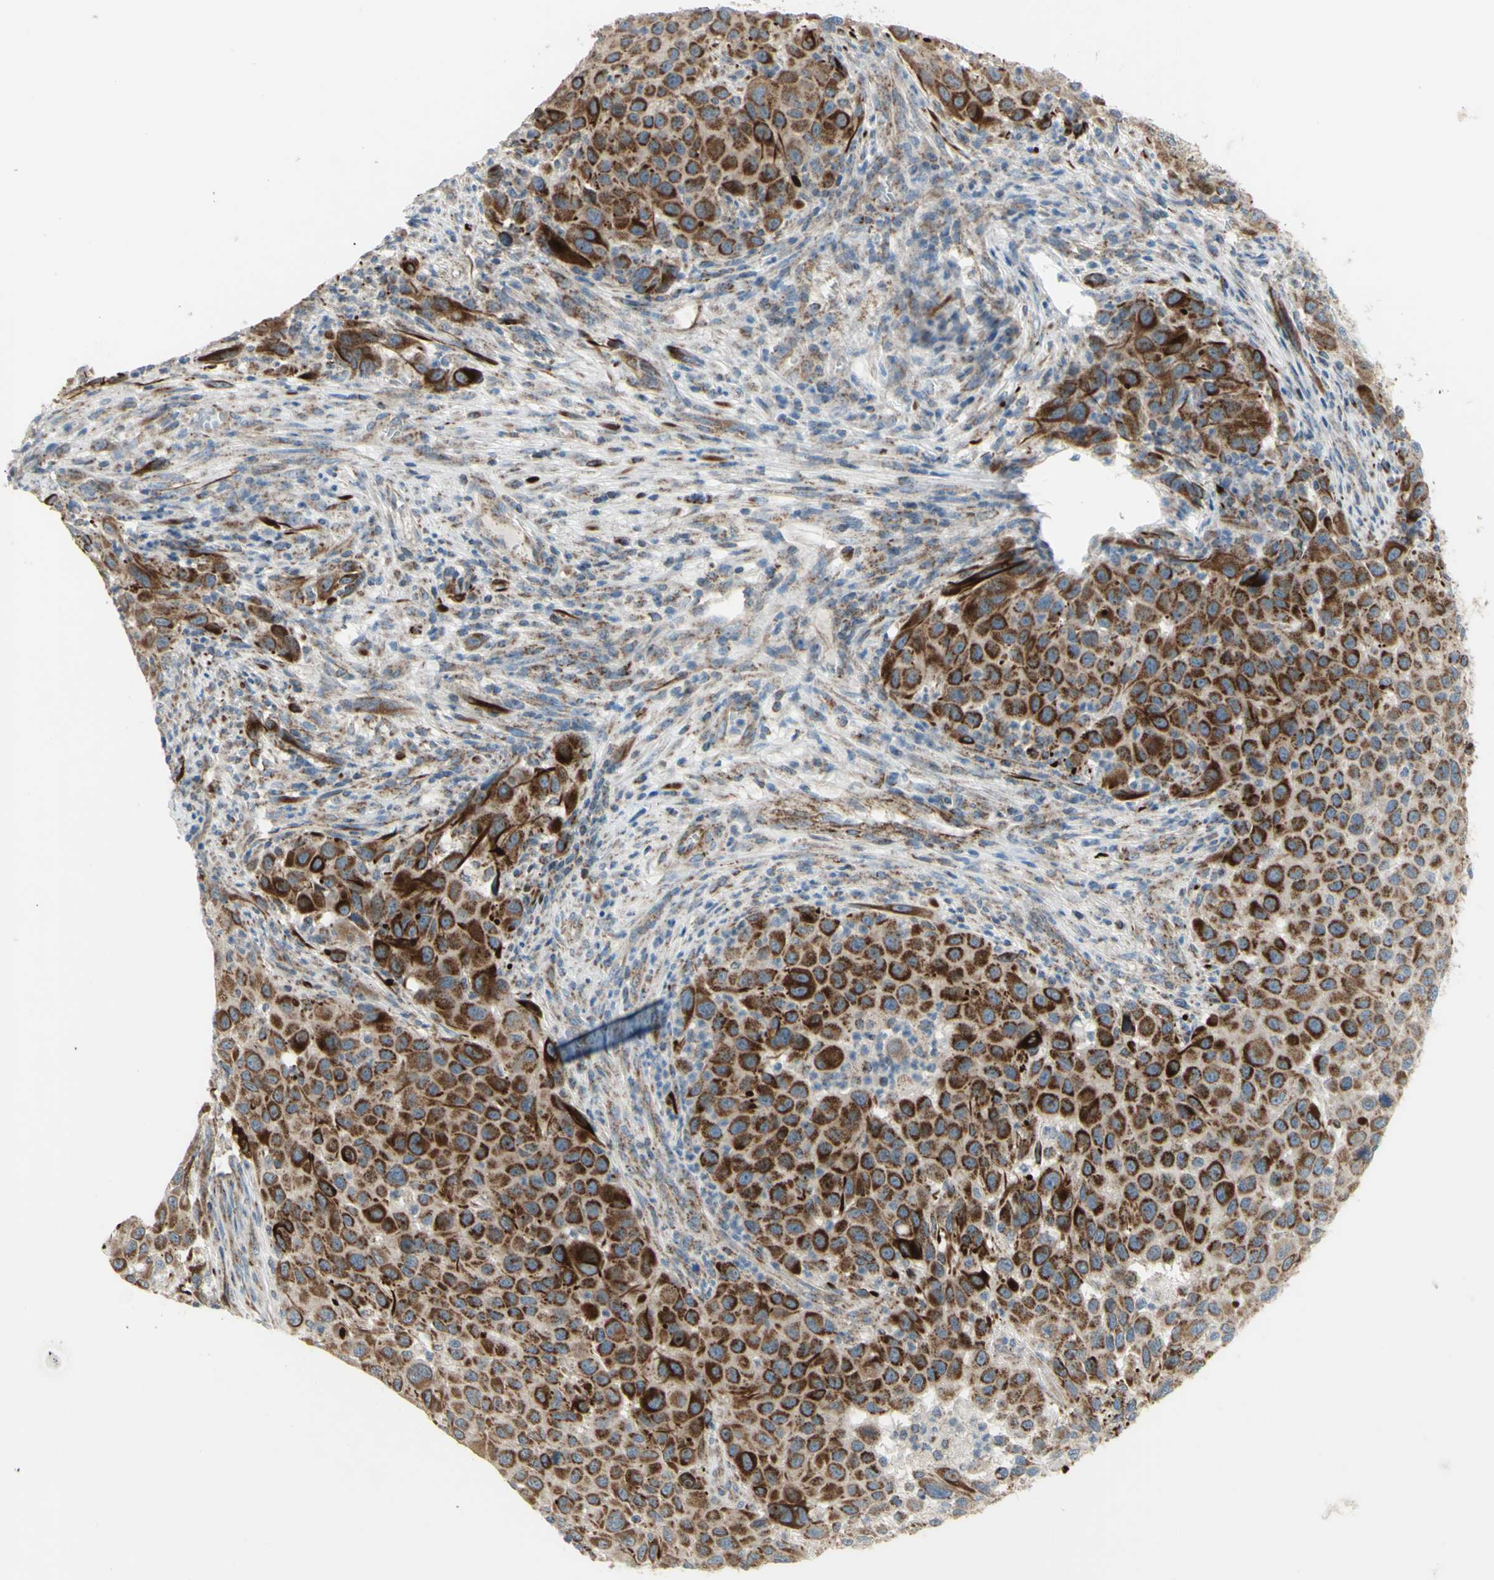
{"staining": {"intensity": "strong", "quantity": "25%-75%", "location": "cytoplasmic/membranous"}, "tissue": "melanoma", "cell_type": "Tumor cells", "image_type": "cancer", "snomed": [{"axis": "morphology", "description": "Malignant melanoma, Metastatic site"}, {"axis": "topography", "description": "Lymph node"}], "caption": "Immunohistochemistry micrograph of malignant melanoma (metastatic site) stained for a protein (brown), which displays high levels of strong cytoplasmic/membranous expression in approximately 25%-75% of tumor cells.", "gene": "FAM171B", "patient": {"sex": "male", "age": 61}}